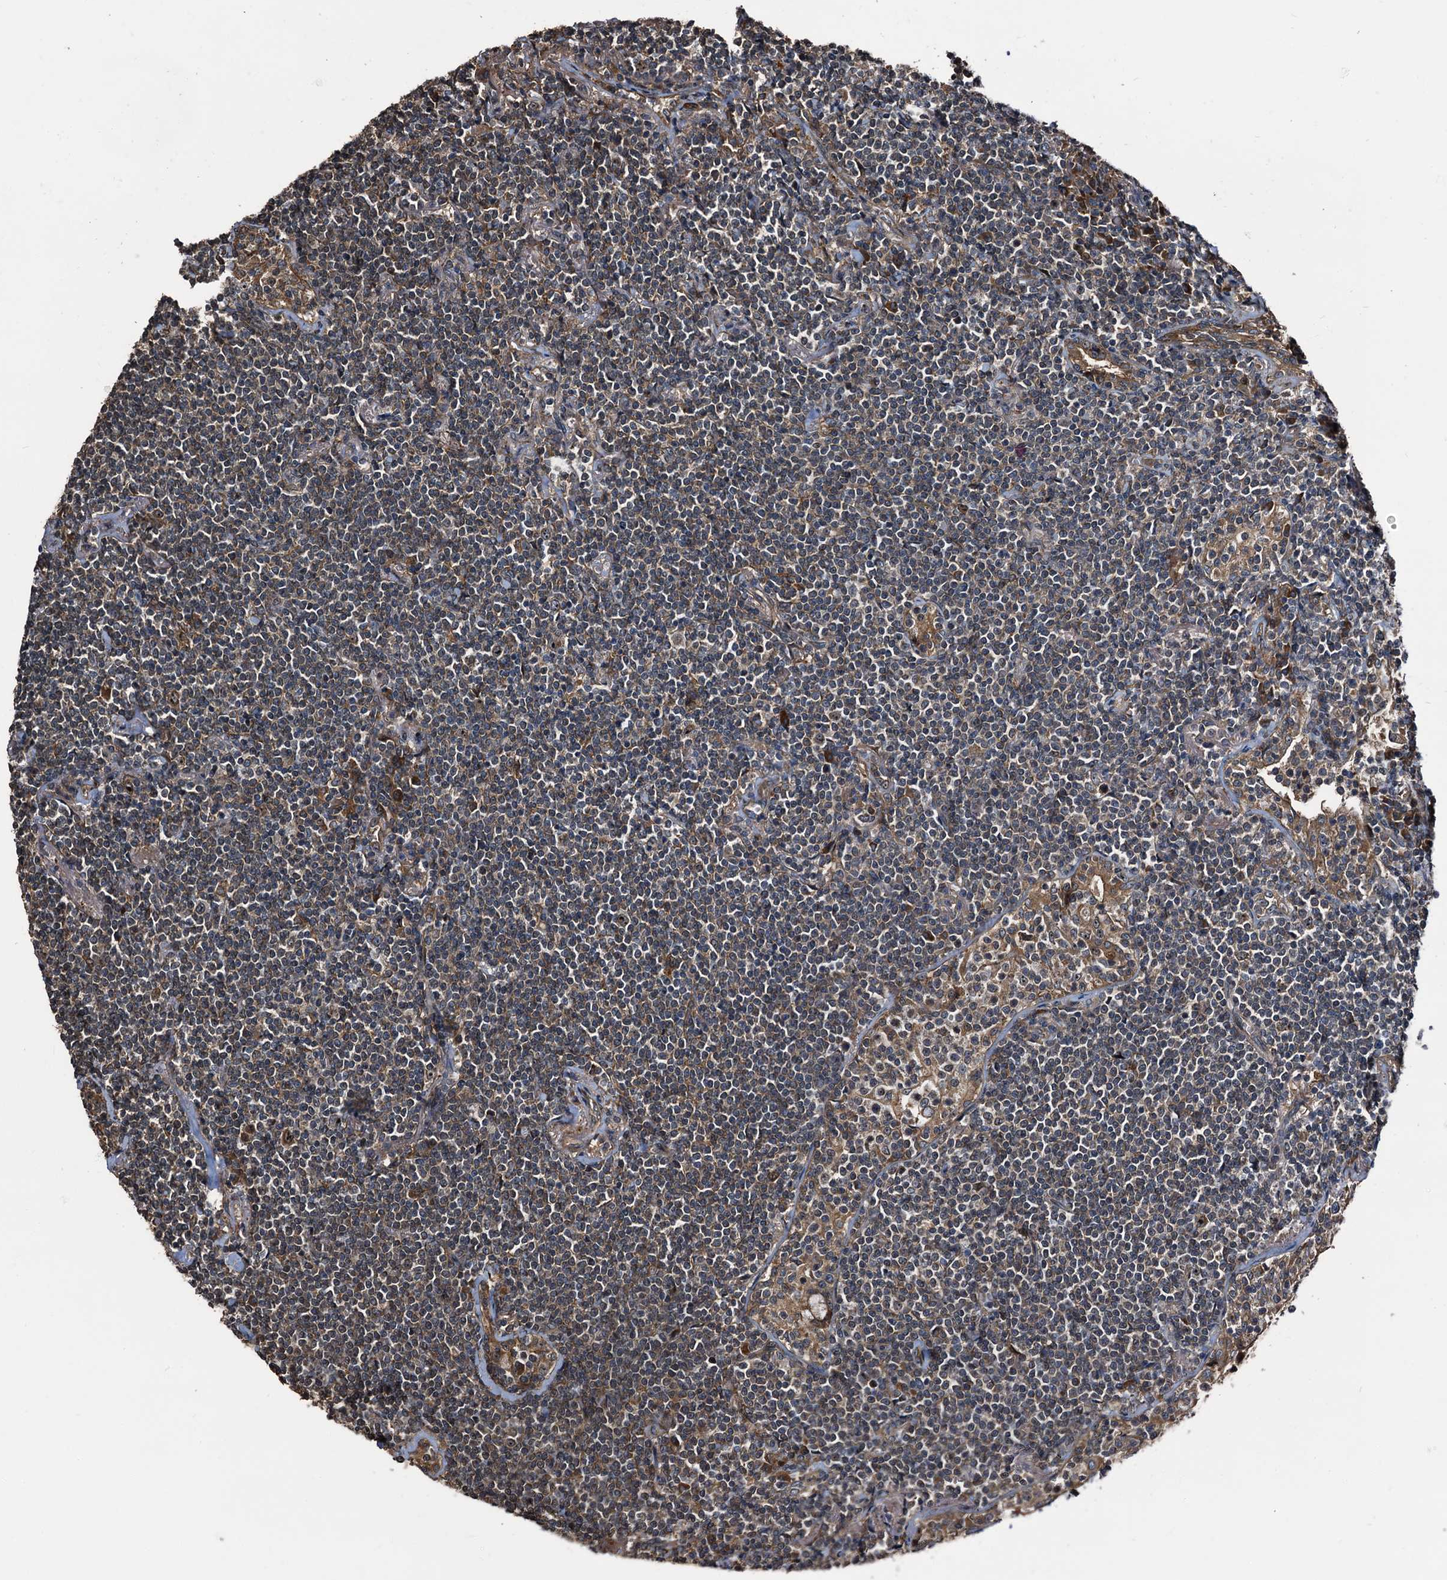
{"staining": {"intensity": "moderate", "quantity": "25%-75%", "location": "cytoplasmic/membranous"}, "tissue": "lymphoma", "cell_type": "Tumor cells", "image_type": "cancer", "snomed": [{"axis": "morphology", "description": "Malignant lymphoma, non-Hodgkin's type, Low grade"}, {"axis": "topography", "description": "Lung"}], "caption": "IHC histopathology image of human lymphoma stained for a protein (brown), which exhibits medium levels of moderate cytoplasmic/membranous positivity in approximately 25%-75% of tumor cells.", "gene": "PEX5", "patient": {"sex": "female", "age": 71}}